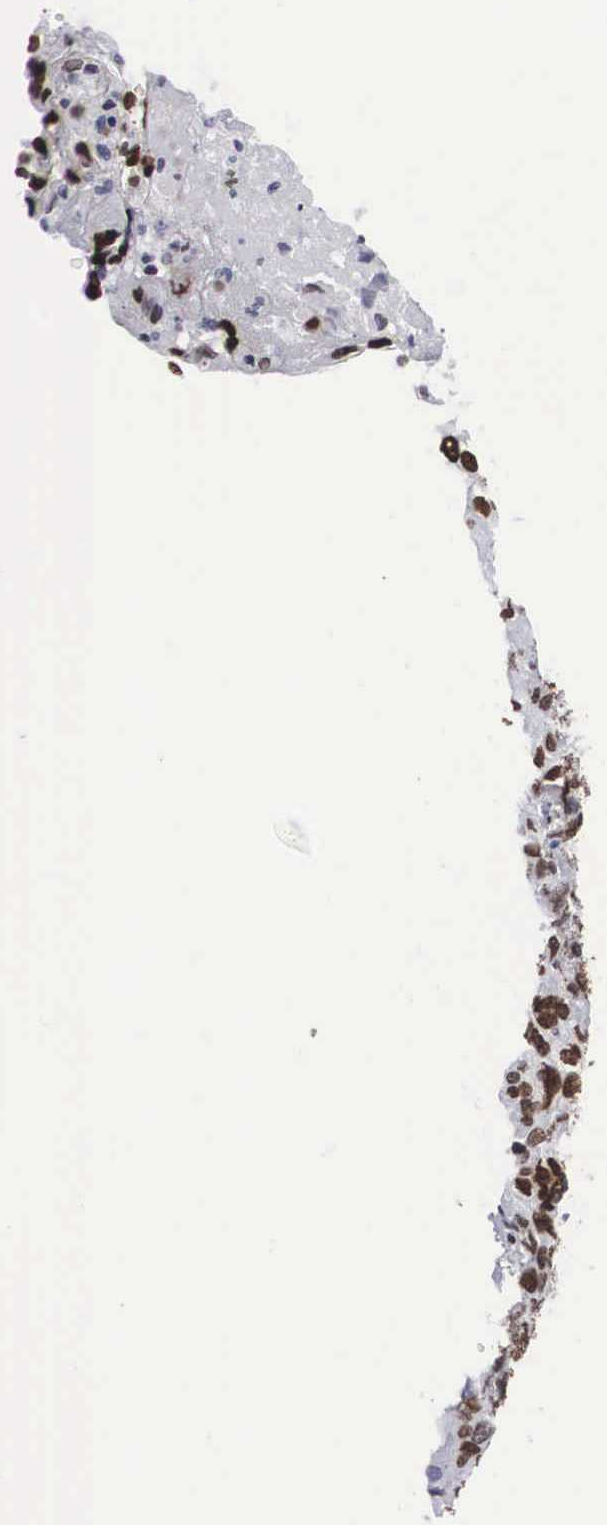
{"staining": {"intensity": "strong", "quantity": ">75%", "location": "nuclear"}, "tissue": "ovarian cancer", "cell_type": "Tumor cells", "image_type": "cancer", "snomed": [{"axis": "morphology", "description": "Carcinoma, endometroid"}, {"axis": "topography", "description": "Ovary"}], "caption": "Protein expression analysis of human ovarian endometroid carcinoma reveals strong nuclear positivity in about >75% of tumor cells. The protein is stained brown, and the nuclei are stained in blue (DAB IHC with brightfield microscopy, high magnification).", "gene": "MECP2", "patient": {"sex": "female", "age": 75}}